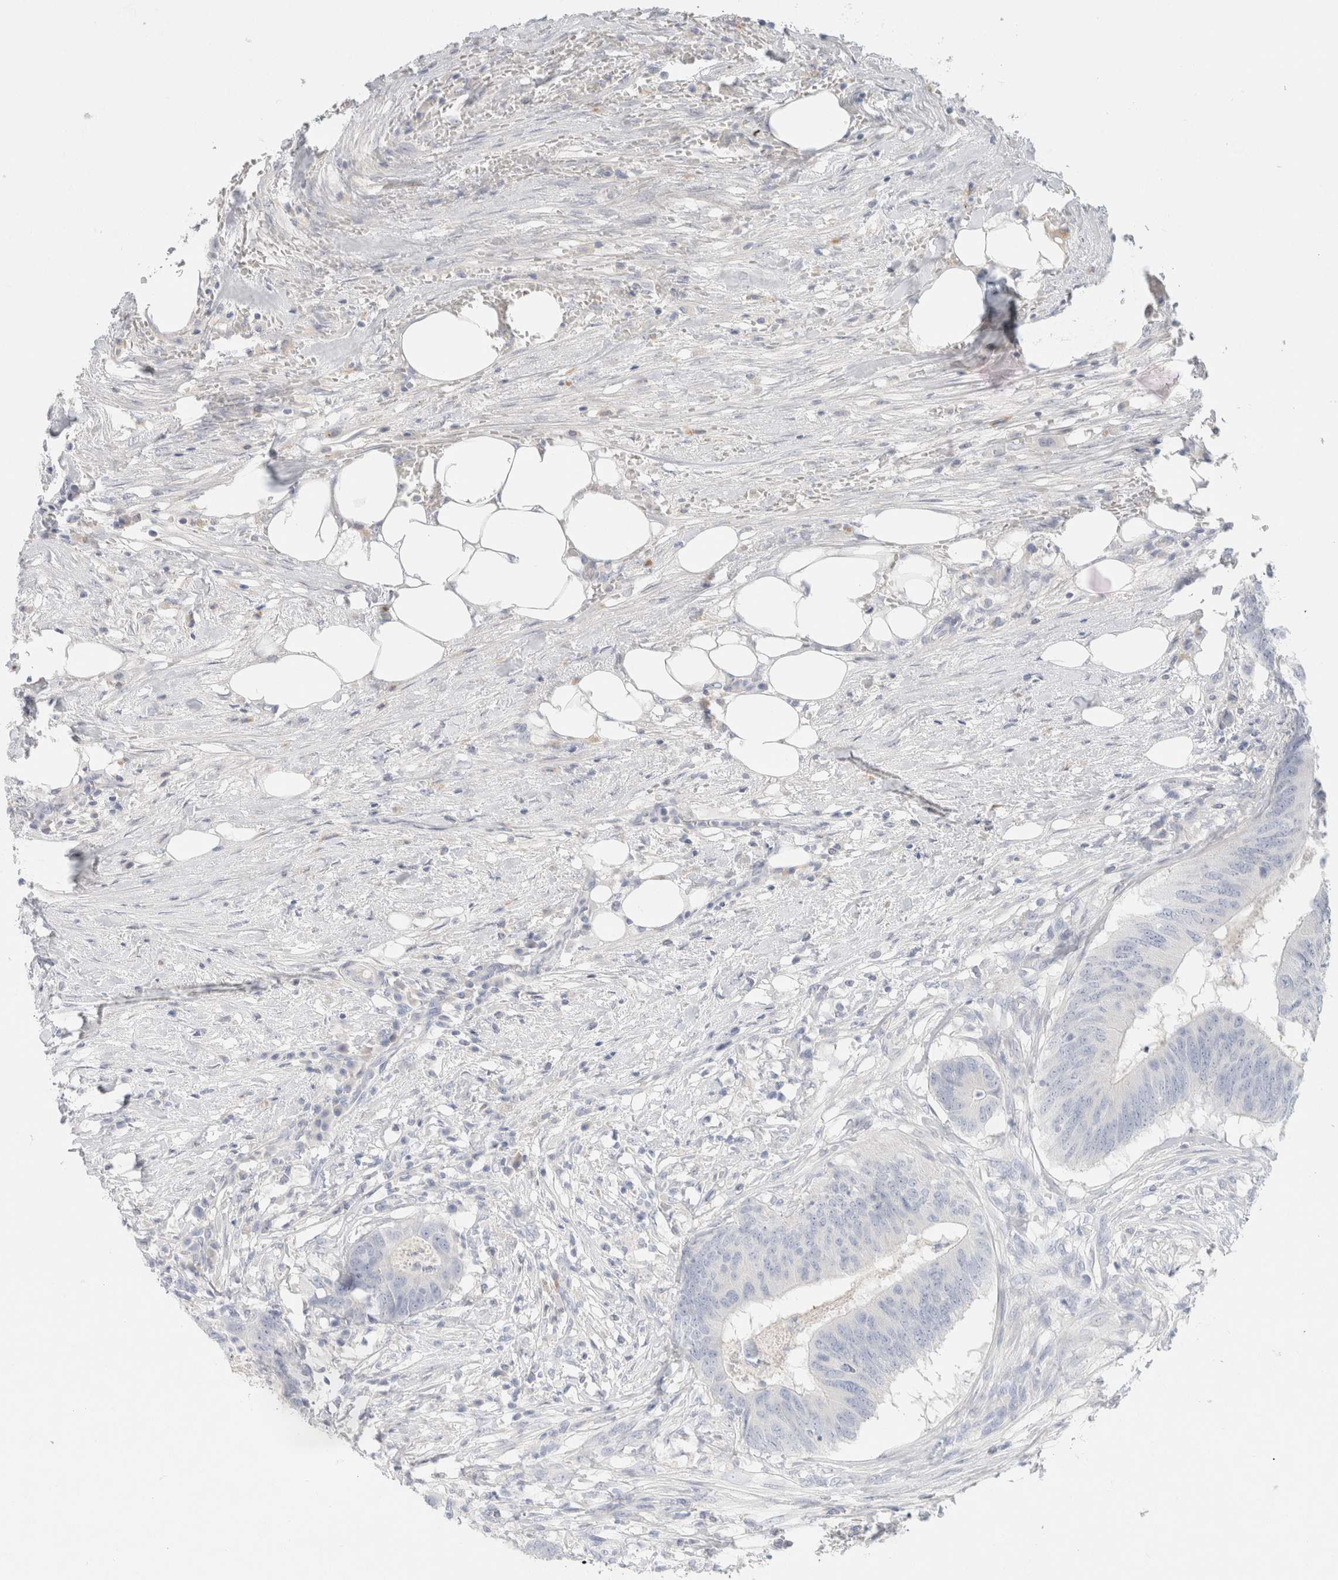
{"staining": {"intensity": "negative", "quantity": "none", "location": "none"}, "tissue": "colorectal cancer", "cell_type": "Tumor cells", "image_type": "cancer", "snomed": [{"axis": "morphology", "description": "Adenocarcinoma, NOS"}, {"axis": "topography", "description": "Colon"}], "caption": "The micrograph reveals no significant positivity in tumor cells of adenocarcinoma (colorectal).", "gene": "CPQ", "patient": {"sex": "male", "age": 56}}